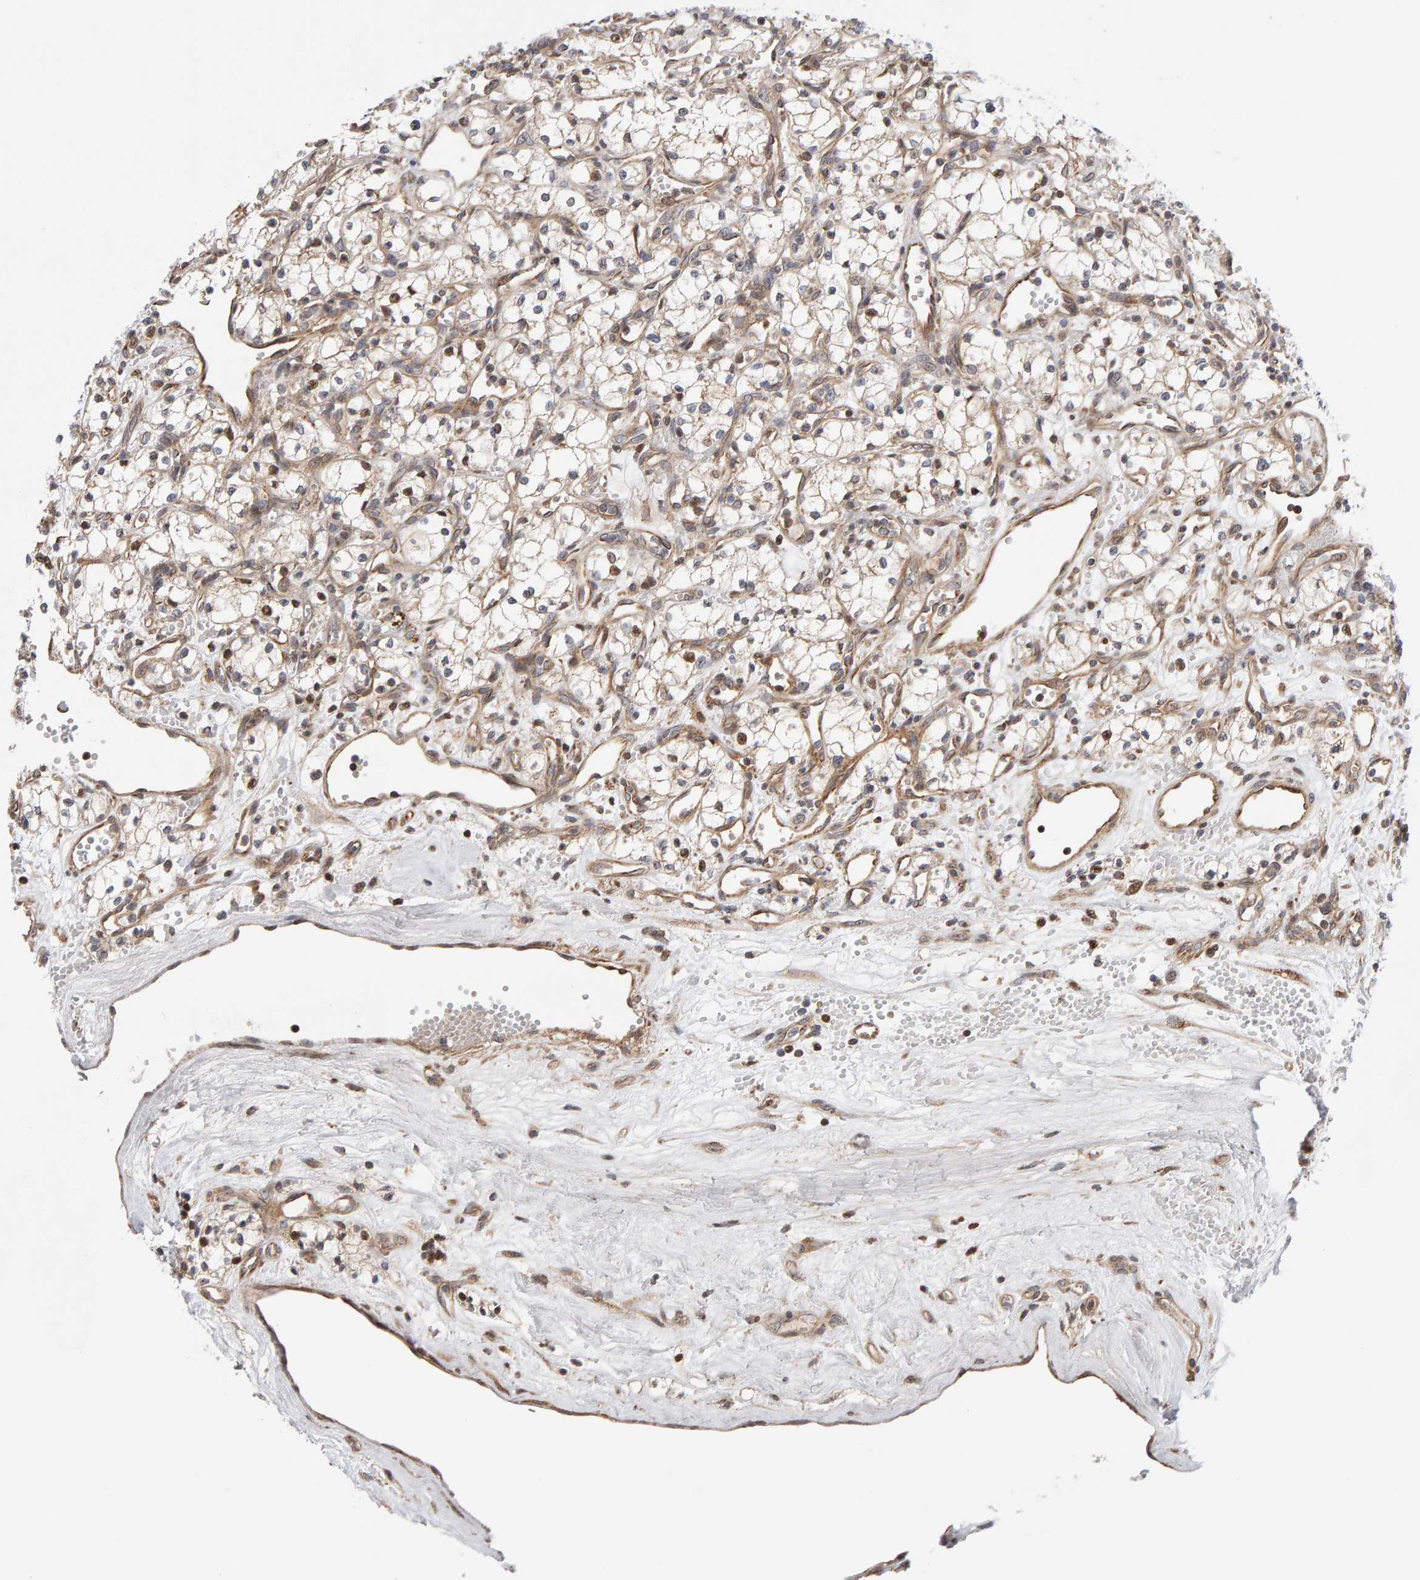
{"staining": {"intensity": "weak", "quantity": "<25%", "location": "nuclear"}, "tissue": "renal cancer", "cell_type": "Tumor cells", "image_type": "cancer", "snomed": [{"axis": "morphology", "description": "Adenocarcinoma, NOS"}, {"axis": "topography", "description": "Kidney"}], "caption": "A micrograph of human adenocarcinoma (renal) is negative for staining in tumor cells. (DAB IHC with hematoxylin counter stain).", "gene": "LZTS1", "patient": {"sex": "male", "age": 59}}